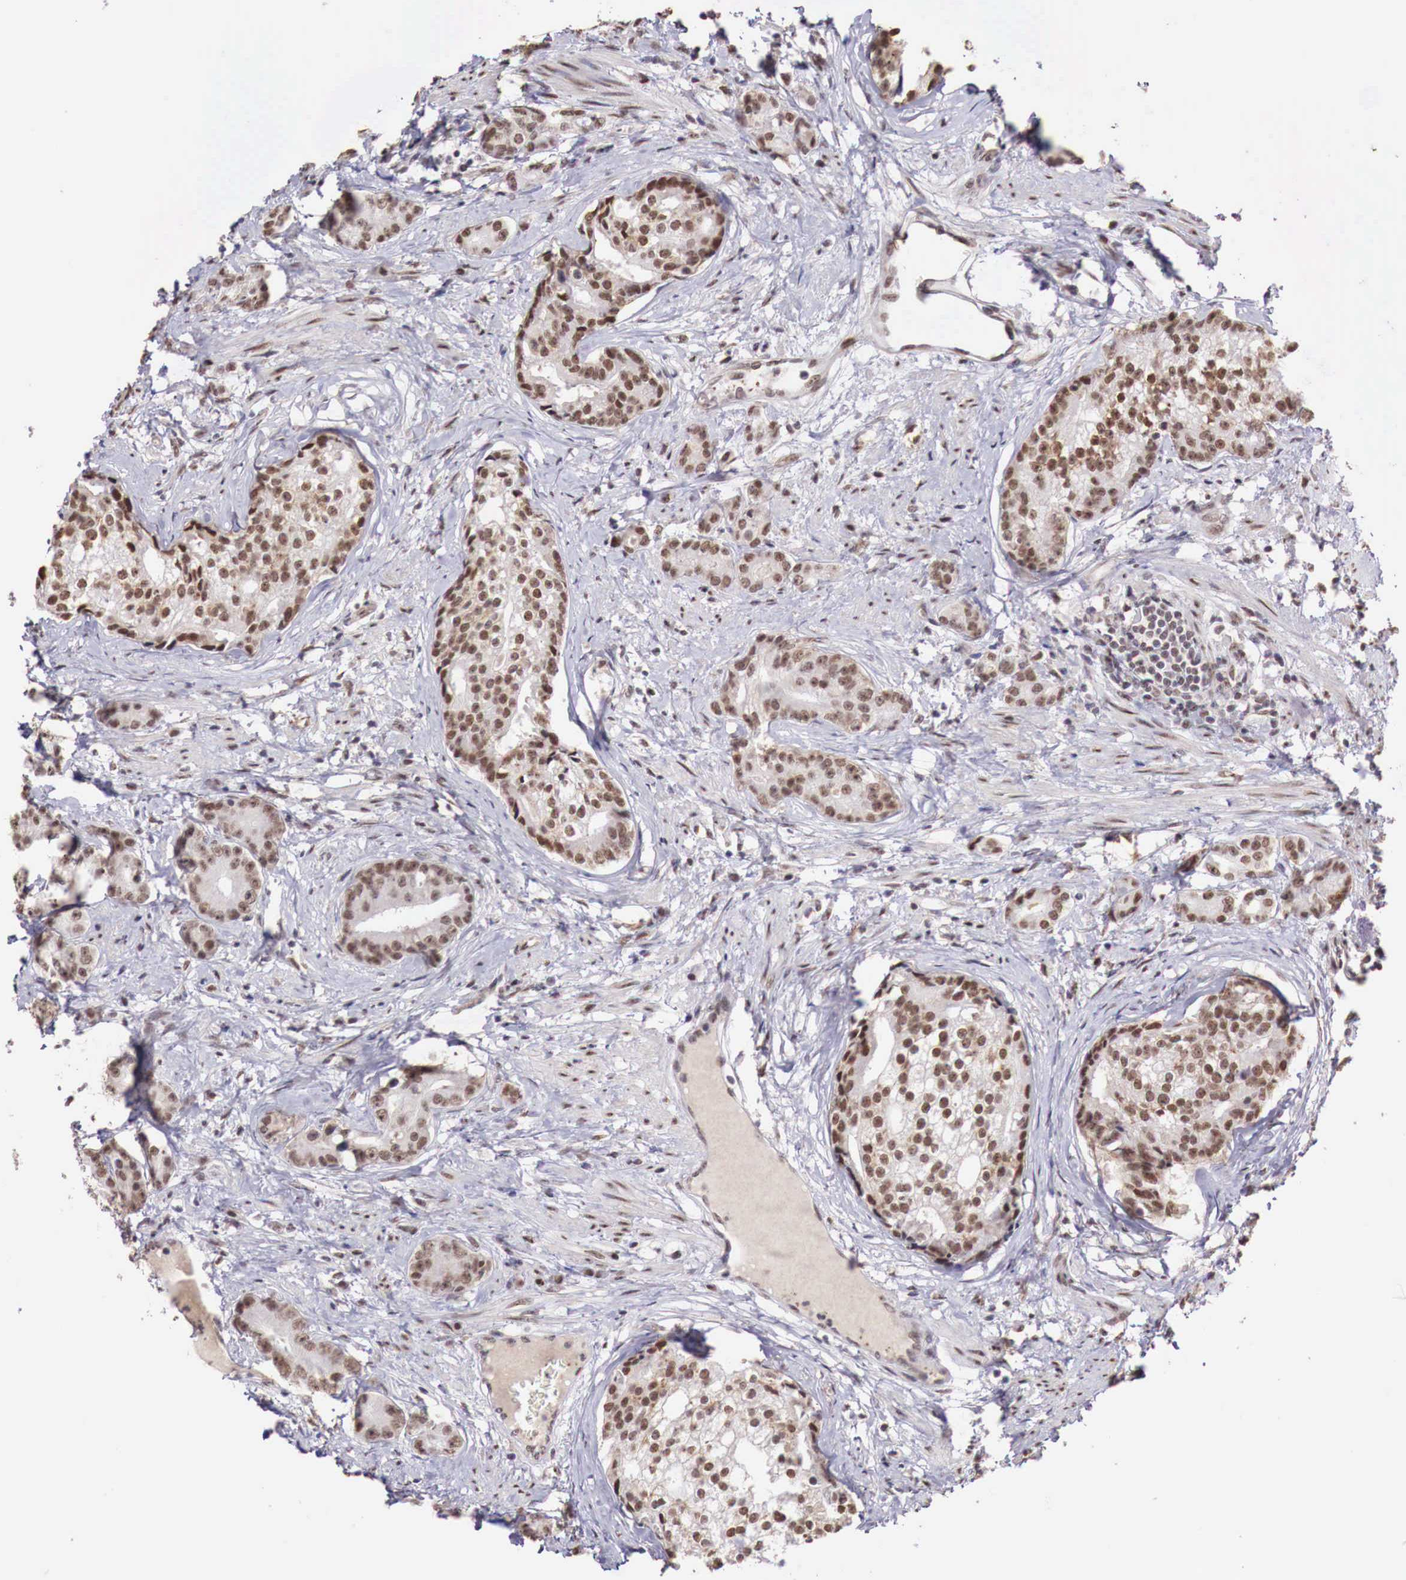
{"staining": {"intensity": "strong", "quantity": ">75%", "location": "cytoplasmic/membranous,nuclear"}, "tissue": "prostate cancer", "cell_type": "Tumor cells", "image_type": "cancer", "snomed": [{"axis": "morphology", "description": "Adenocarcinoma, Medium grade"}, {"axis": "topography", "description": "Prostate"}], "caption": "A high-resolution photomicrograph shows immunohistochemistry staining of prostate medium-grade adenocarcinoma, which displays strong cytoplasmic/membranous and nuclear expression in about >75% of tumor cells. The staining is performed using DAB (3,3'-diaminobenzidine) brown chromogen to label protein expression. The nuclei are counter-stained blue using hematoxylin.", "gene": "FOXP2", "patient": {"sex": "male", "age": 59}}